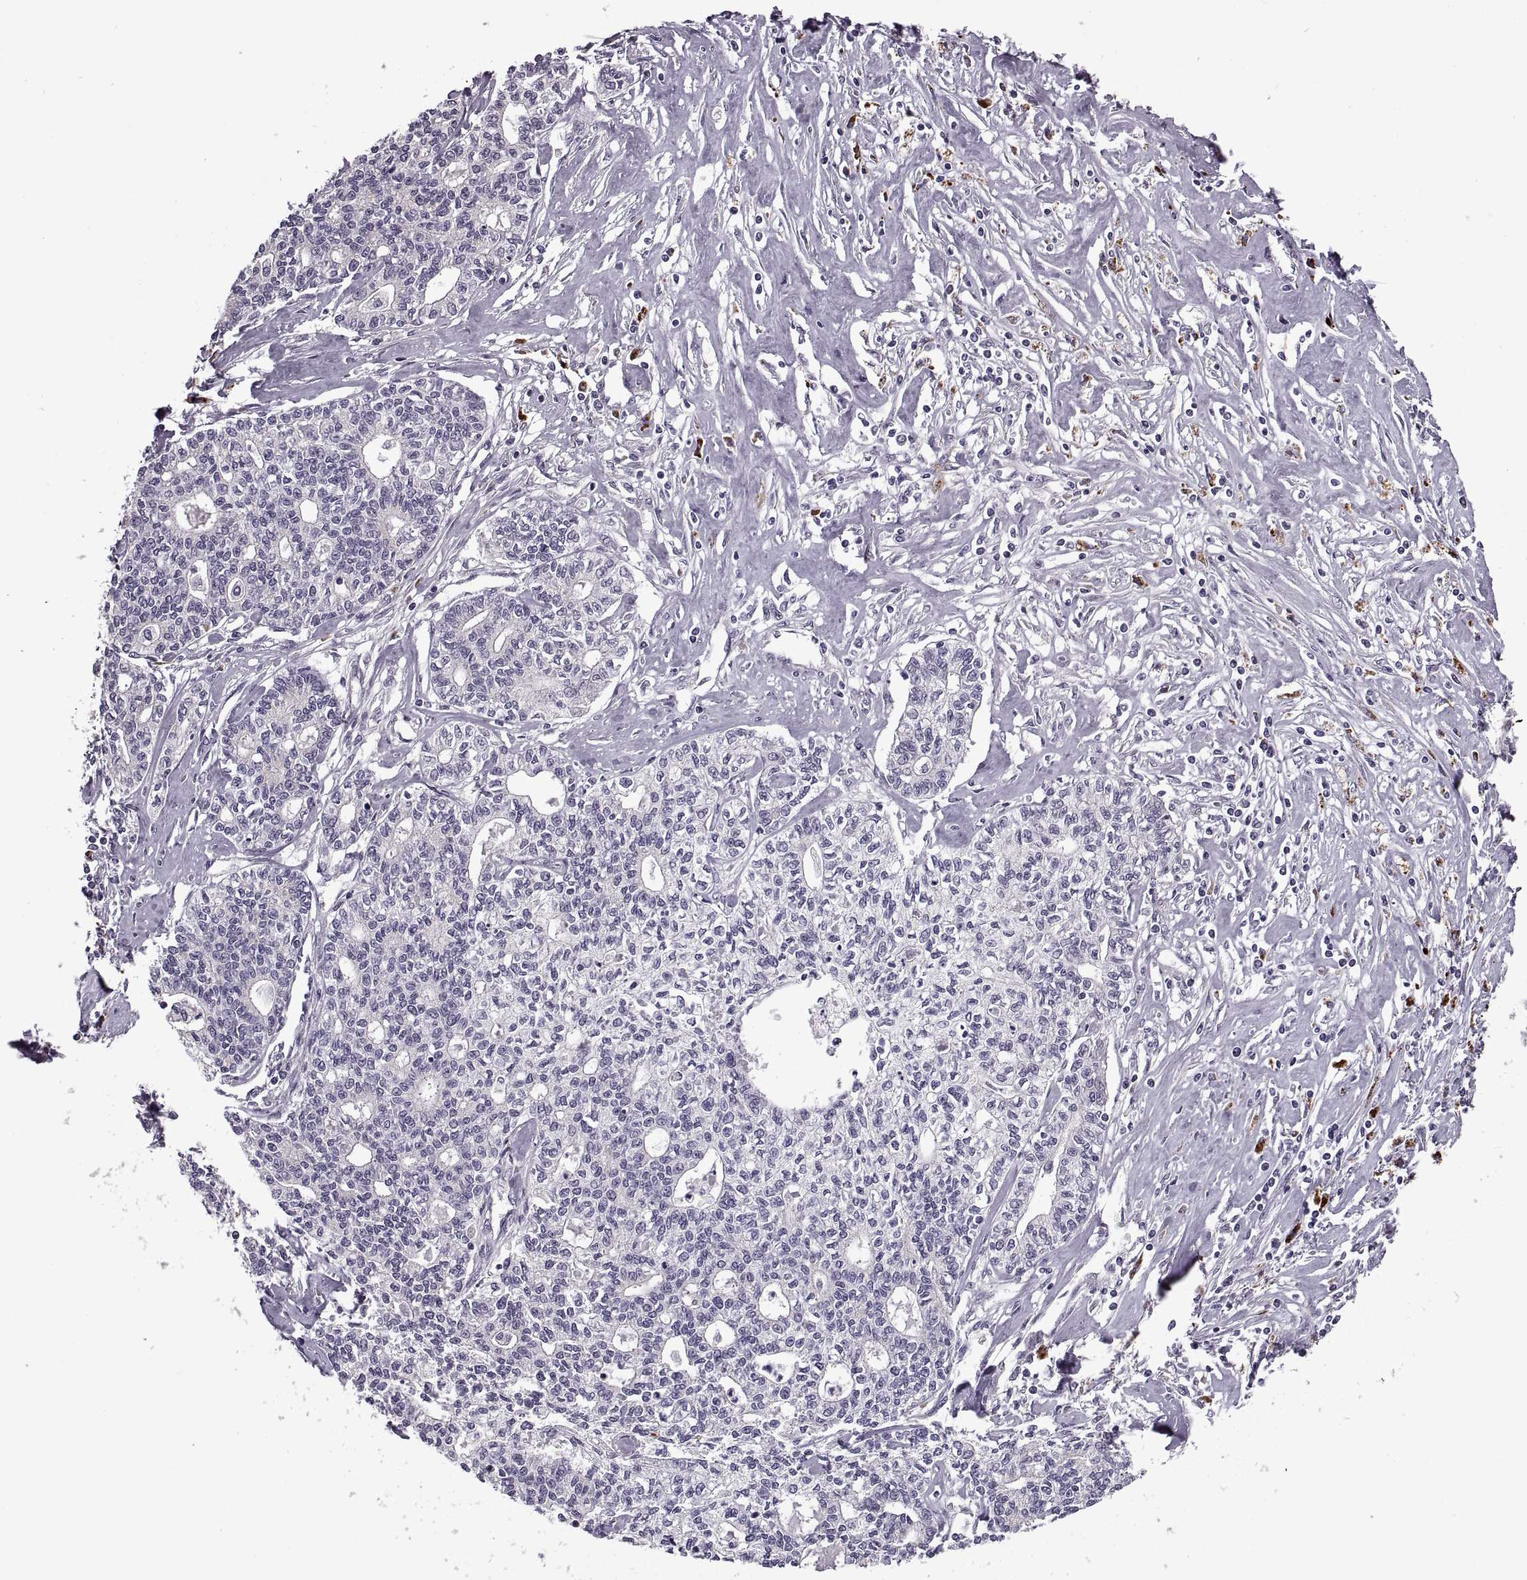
{"staining": {"intensity": "negative", "quantity": "none", "location": "none"}, "tissue": "liver cancer", "cell_type": "Tumor cells", "image_type": "cancer", "snomed": [{"axis": "morphology", "description": "Cholangiocarcinoma"}, {"axis": "topography", "description": "Liver"}], "caption": "A photomicrograph of human liver cancer (cholangiocarcinoma) is negative for staining in tumor cells.", "gene": "PRSS37", "patient": {"sex": "female", "age": 61}}